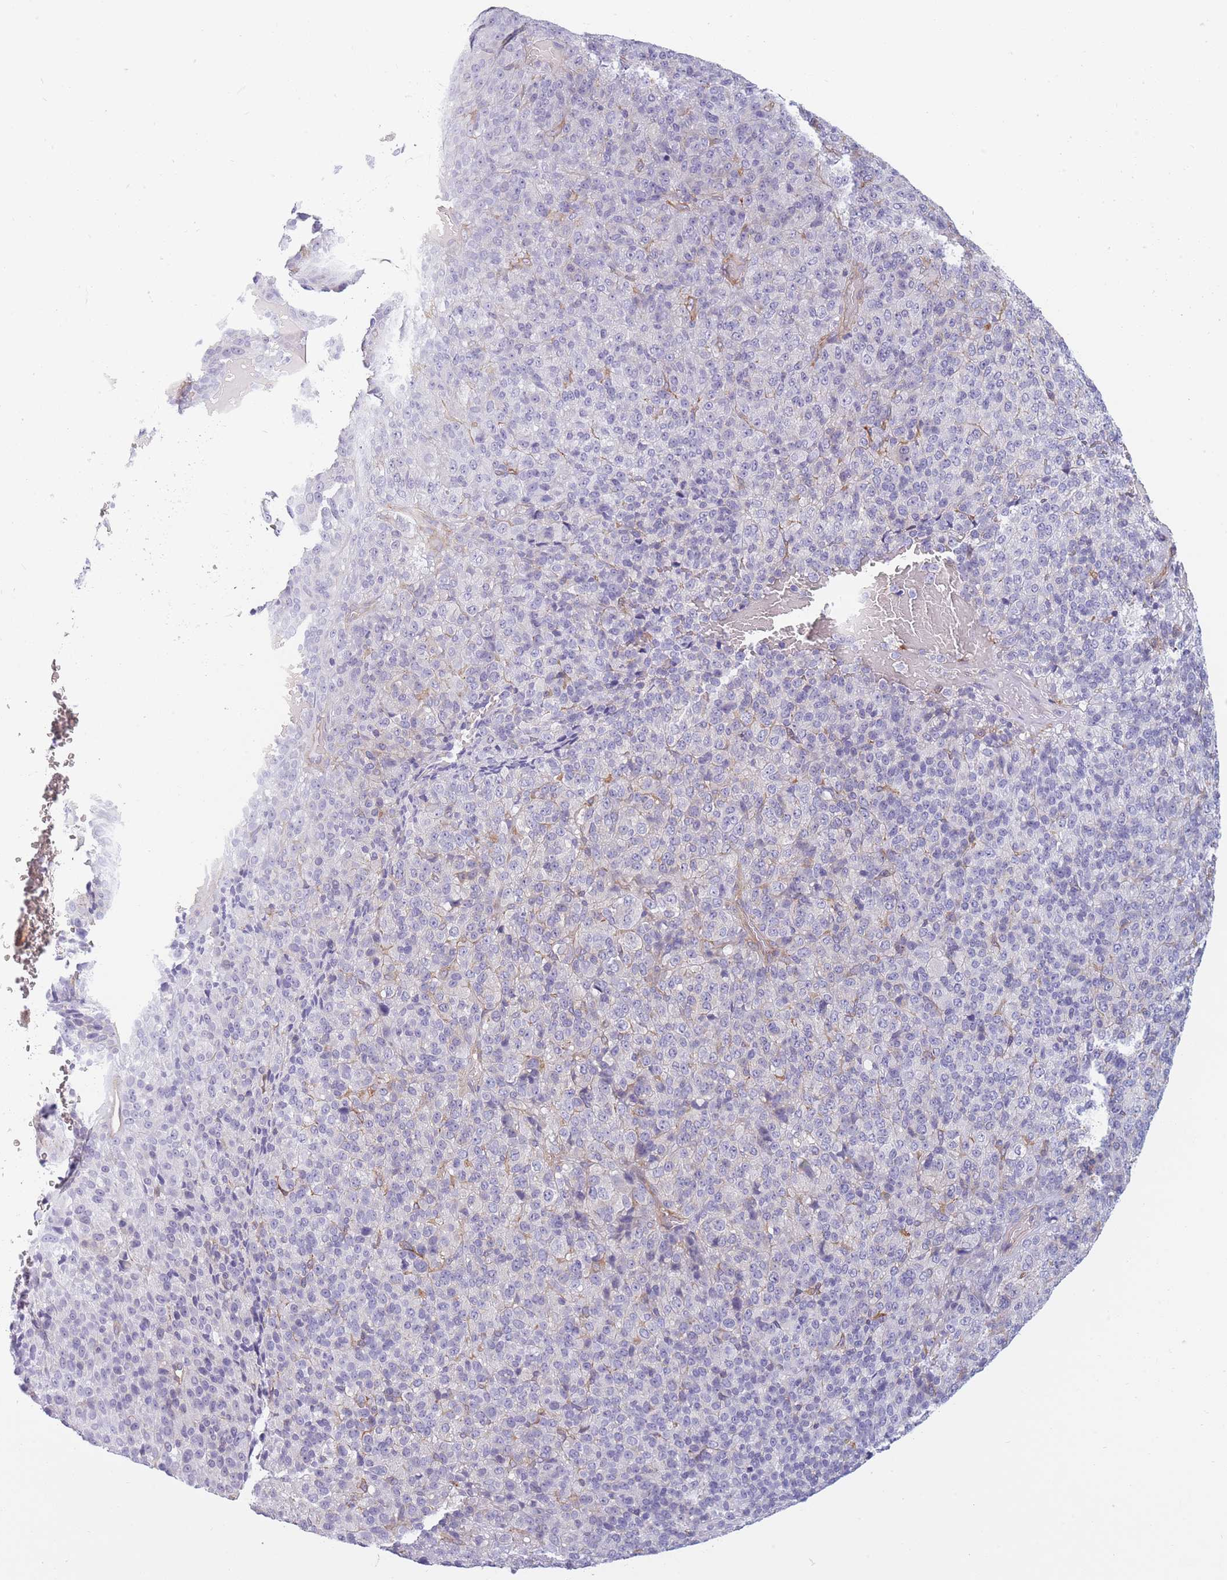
{"staining": {"intensity": "negative", "quantity": "none", "location": "none"}, "tissue": "melanoma", "cell_type": "Tumor cells", "image_type": "cancer", "snomed": [{"axis": "morphology", "description": "Malignant melanoma, Metastatic site"}, {"axis": "topography", "description": "Brain"}], "caption": "This is a photomicrograph of immunohistochemistry (IHC) staining of melanoma, which shows no staining in tumor cells.", "gene": "ADD1", "patient": {"sex": "female", "age": 56}}